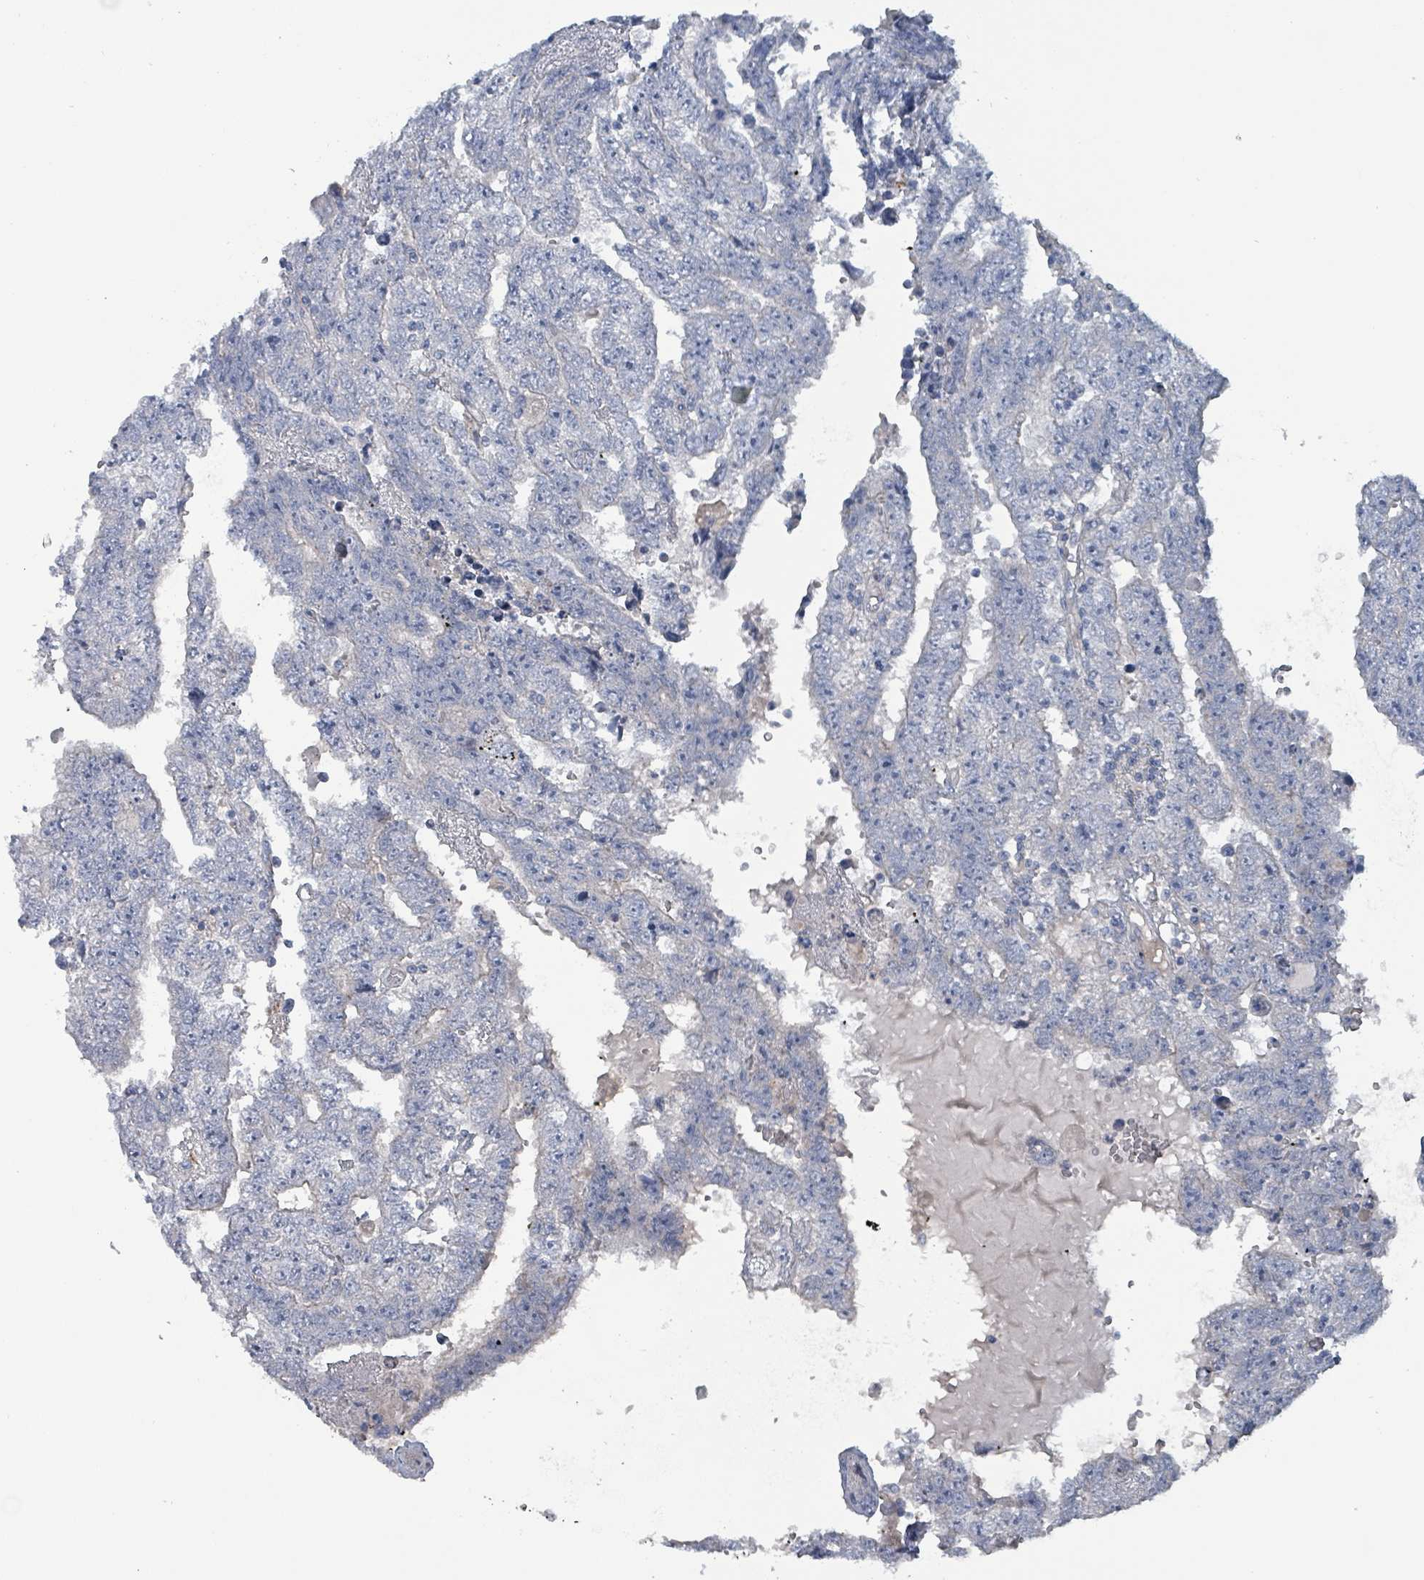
{"staining": {"intensity": "negative", "quantity": "none", "location": "none"}, "tissue": "testis cancer", "cell_type": "Tumor cells", "image_type": "cancer", "snomed": [{"axis": "morphology", "description": "Carcinoma, Embryonal, NOS"}, {"axis": "topography", "description": "Testis"}], "caption": "DAB (3,3'-diaminobenzidine) immunohistochemical staining of embryonal carcinoma (testis) reveals no significant expression in tumor cells.", "gene": "TAAR5", "patient": {"sex": "male", "age": 25}}